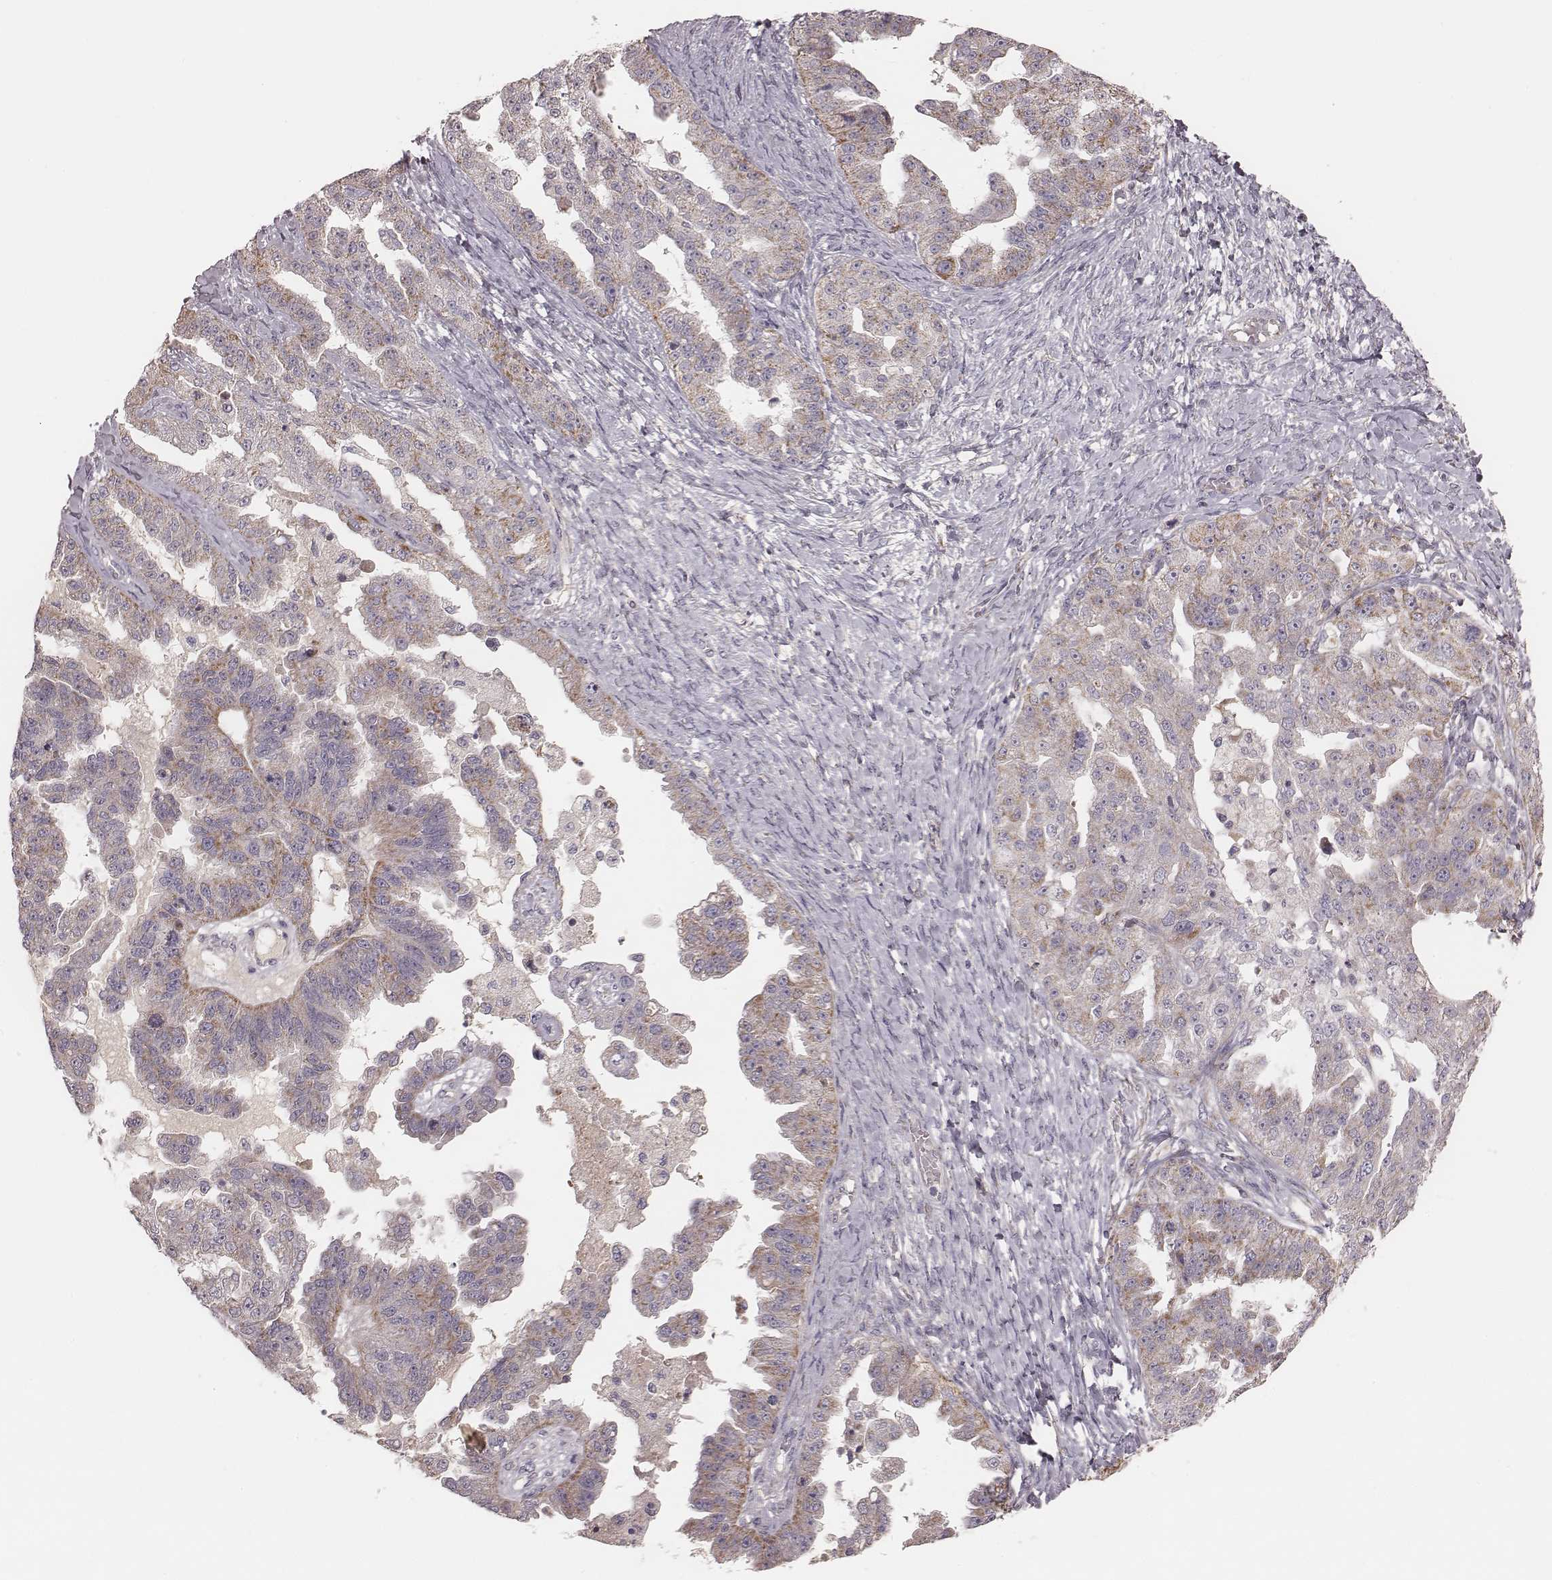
{"staining": {"intensity": "moderate", "quantity": "<25%", "location": "cytoplasmic/membranous"}, "tissue": "ovarian cancer", "cell_type": "Tumor cells", "image_type": "cancer", "snomed": [{"axis": "morphology", "description": "Cystadenocarcinoma, serous, NOS"}, {"axis": "topography", "description": "Ovary"}], "caption": "The image demonstrates staining of ovarian serous cystadenocarcinoma, revealing moderate cytoplasmic/membranous protein expression (brown color) within tumor cells.", "gene": "MRPS27", "patient": {"sex": "female", "age": 58}}